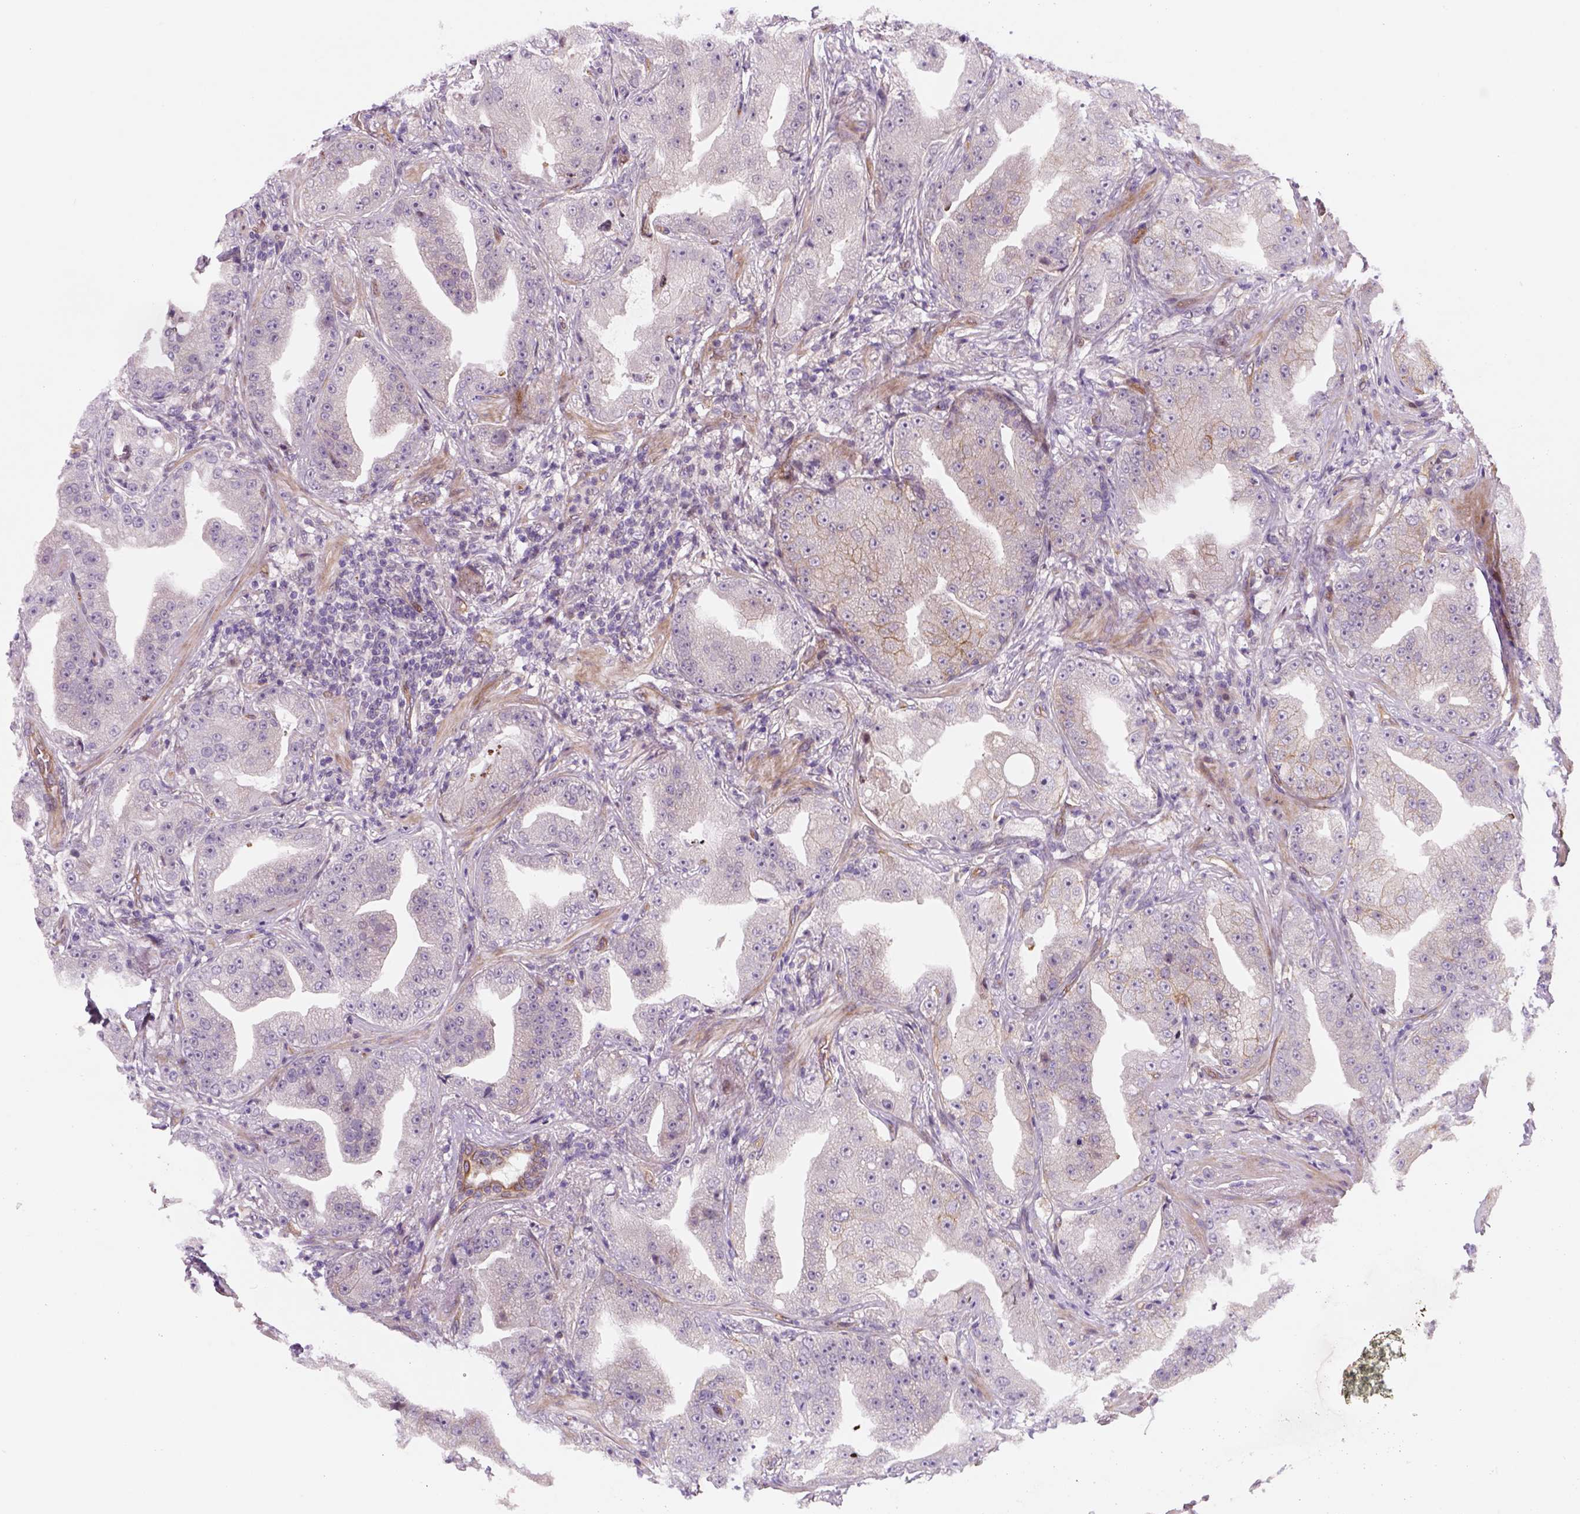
{"staining": {"intensity": "negative", "quantity": "none", "location": "none"}, "tissue": "prostate cancer", "cell_type": "Tumor cells", "image_type": "cancer", "snomed": [{"axis": "morphology", "description": "Adenocarcinoma, Low grade"}, {"axis": "topography", "description": "Prostate"}], "caption": "This histopathology image is of adenocarcinoma (low-grade) (prostate) stained with immunohistochemistry (IHC) to label a protein in brown with the nuclei are counter-stained blue. There is no positivity in tumor cells. (DAB immunohistochemistry, high magnification).", "gene": "VSTM5", "patient": {"sex": "male", "age": 62}}